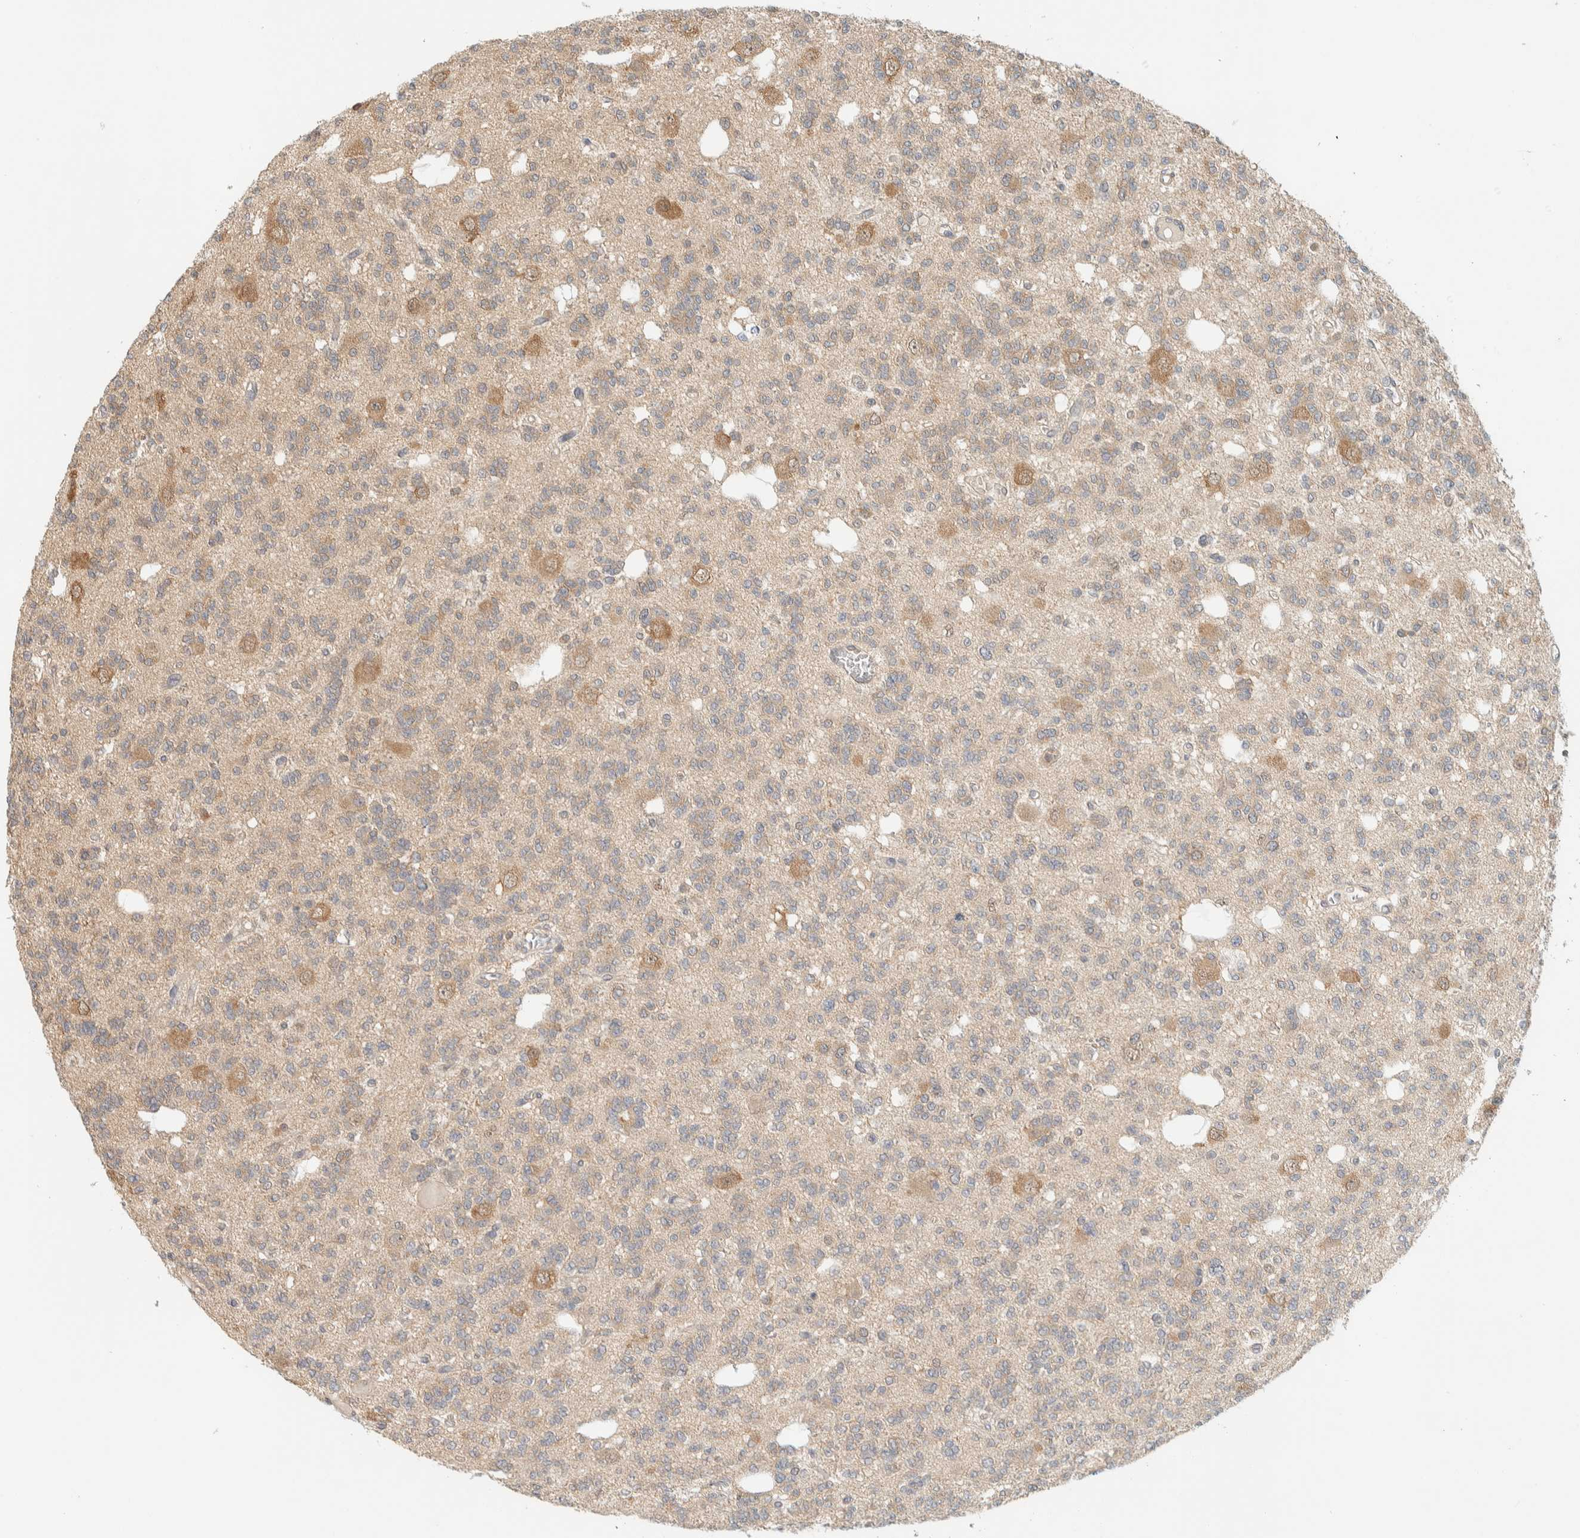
{"staining": {"intensity": "weak", "quantity": ">75%", "location": "cytoplasmic/membranous"}, "tissue": "glioma", "cell_type": "Tumor cells", "image_type": "cancer", "snomed": [{"axis": "morphology", "description": "Glioma, malignant, Low grade"}, {"axis": "topography", "description": "Brain"}], "caption": "Glioma stained with IHC displays weak cytoplasmic/membranous positivity in about >75% of tumor cells.", "gene": "RAB11FIP1", "patient": {"sex": "male", "age": 38}}